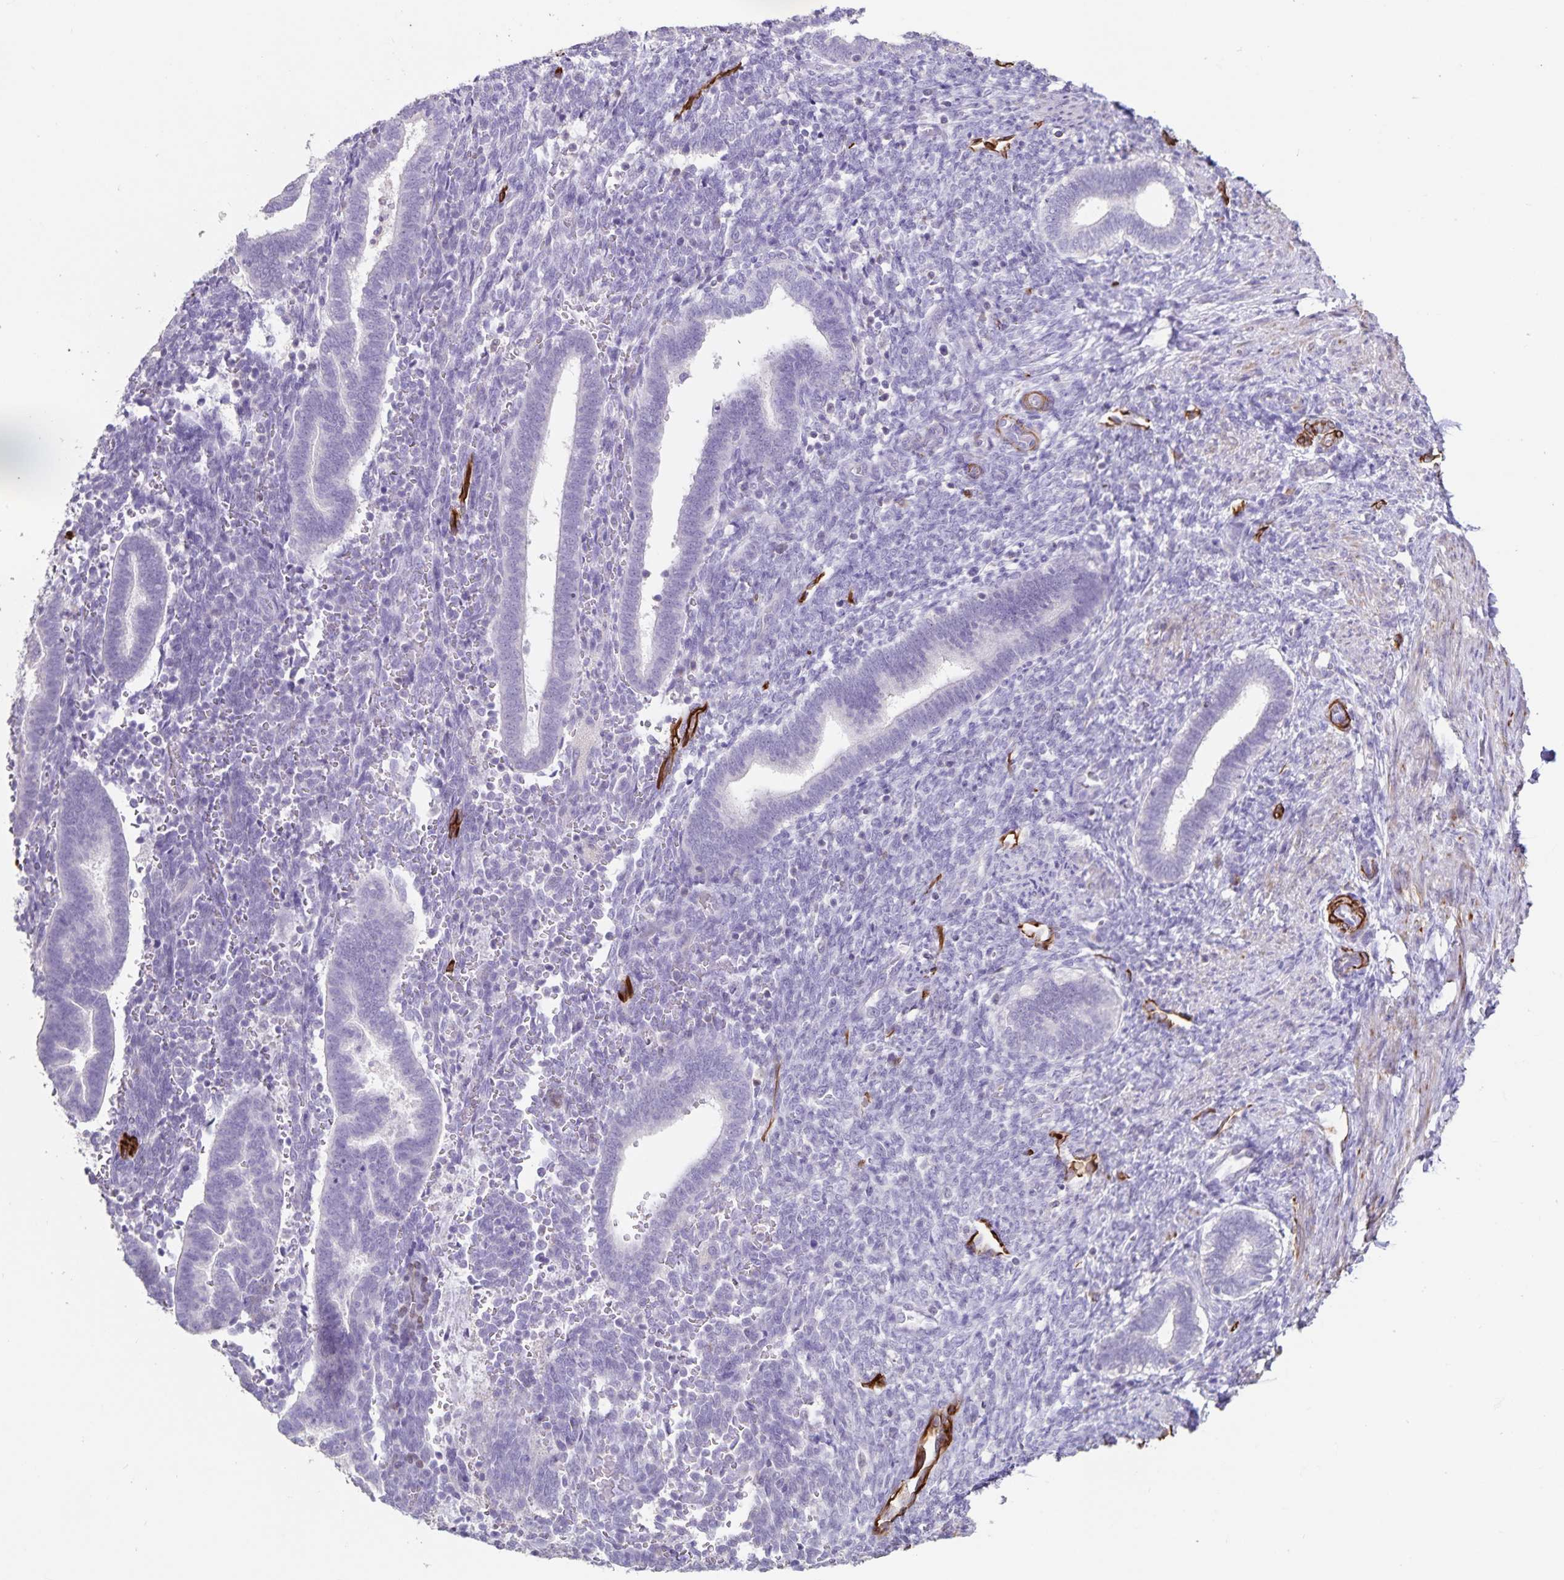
{"staining": {"intensity": "negative", "quantity": "none", "location": "none"}, "tissue": "endometrium", "cell_type": "Cells in endometrial stroma", "image_type": "normal", "snomed": [{"axis": "morphology", "description": "Normal tissue, NOS"}, {"axis": "topography", "description": "Endometrium"}], "caption": "Immunohistochemical staining of benign human endometrium demonstrates no significant expression in cells in endometrial stroma.", "gene": "SYNM", "patient": {"sex": "female", "age": 34}}